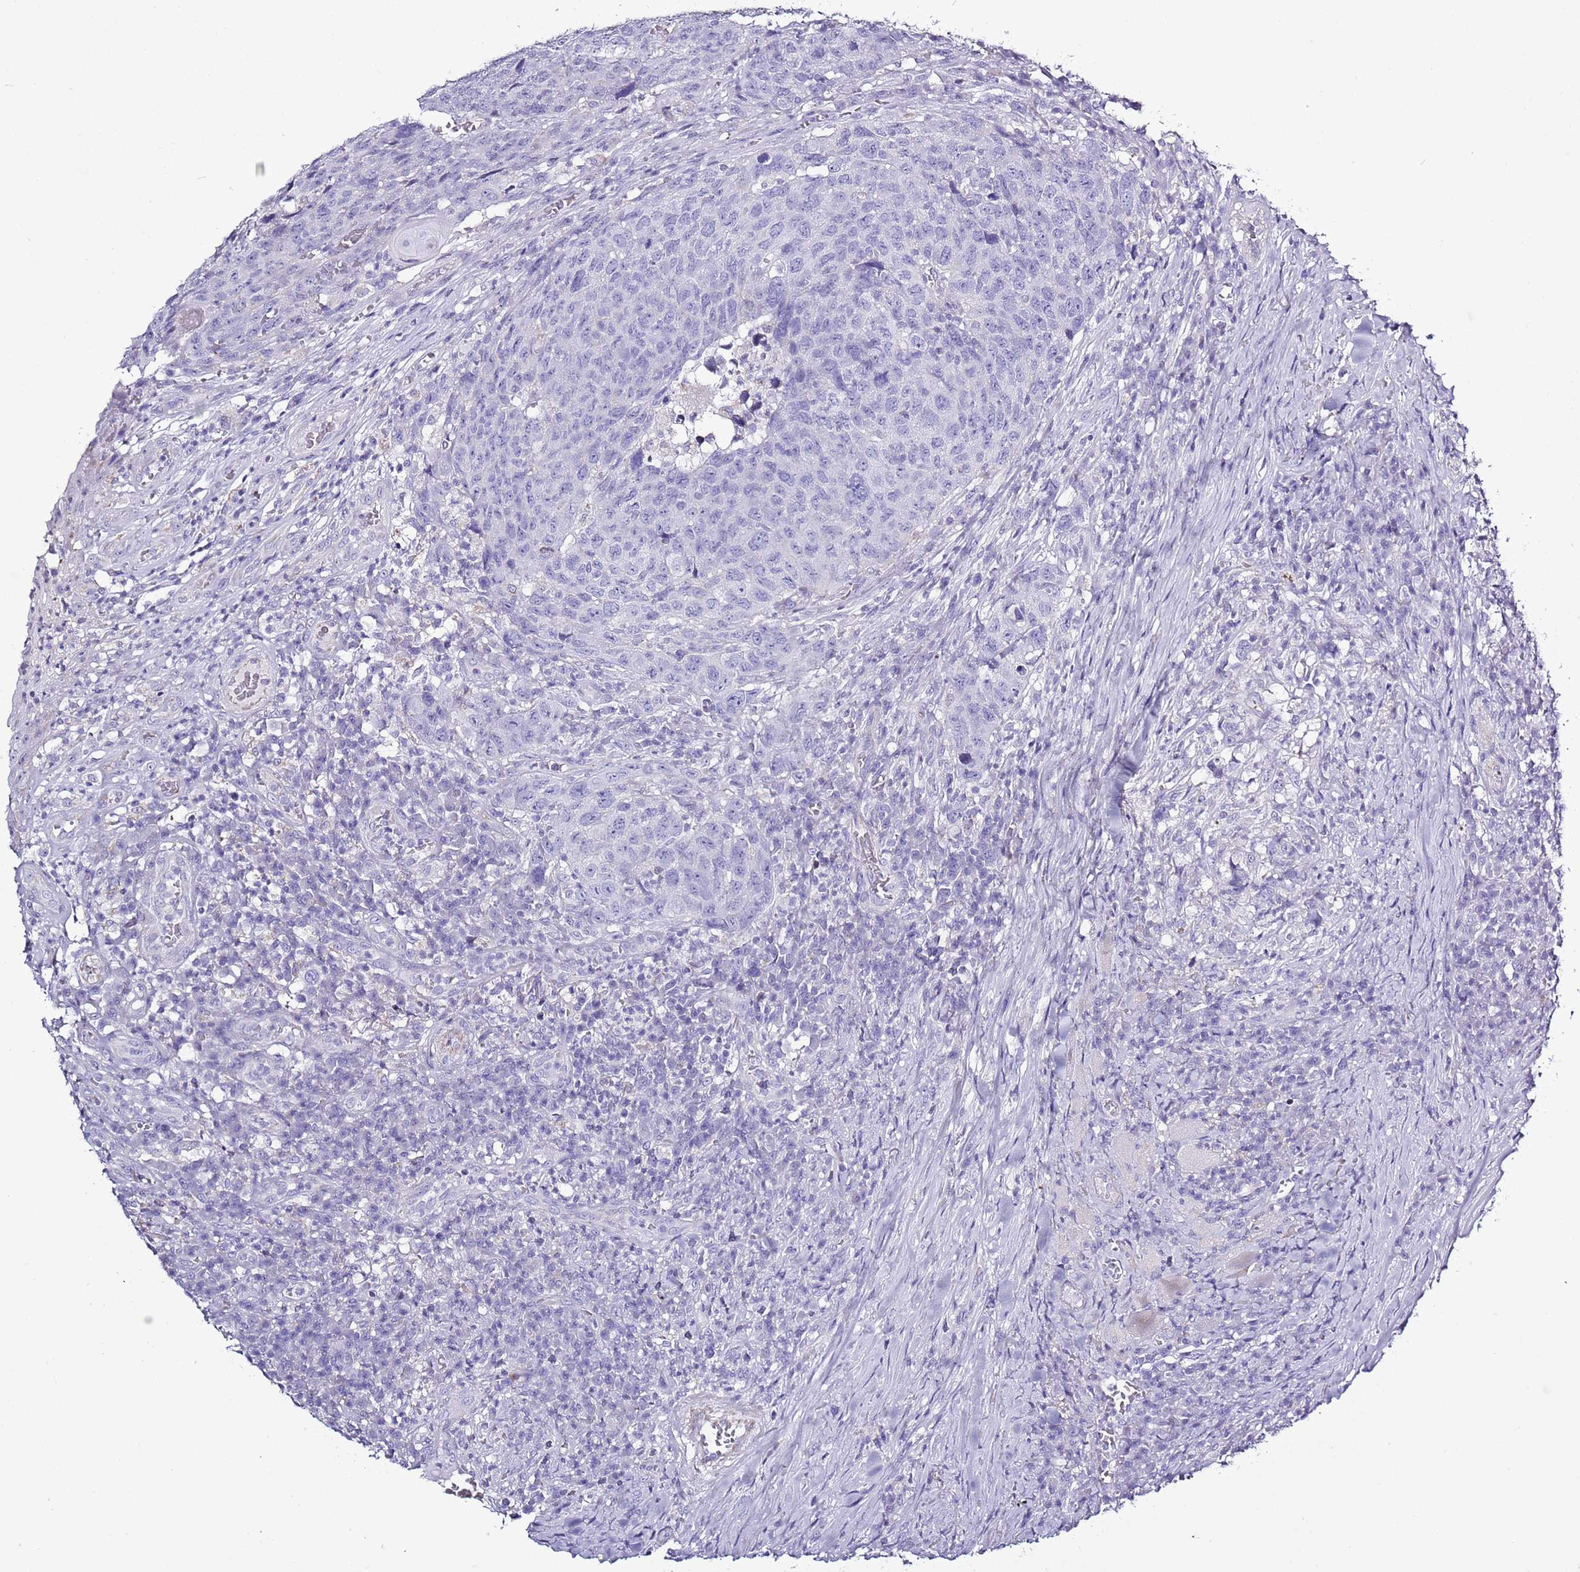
{"staining": {"intensity": "negative", "quantity": "none", "location": "none"}, "tissue": "head and neck cancer", "cell_type": "Tumor cells", "image_type": "cancer", "snomed": [{"axis": "morphology", "description": "Squamous cell carcinoma, NOS"}, {"axis": "topography", "description": "Head-Neck"}], "caption": "This is an IHC micrograph of head and neck squamous cell carcinoma. There is no positivity in tumor cells.", "gene": "SLC23A1", "patient": {"sex": "male", "age": 66}}